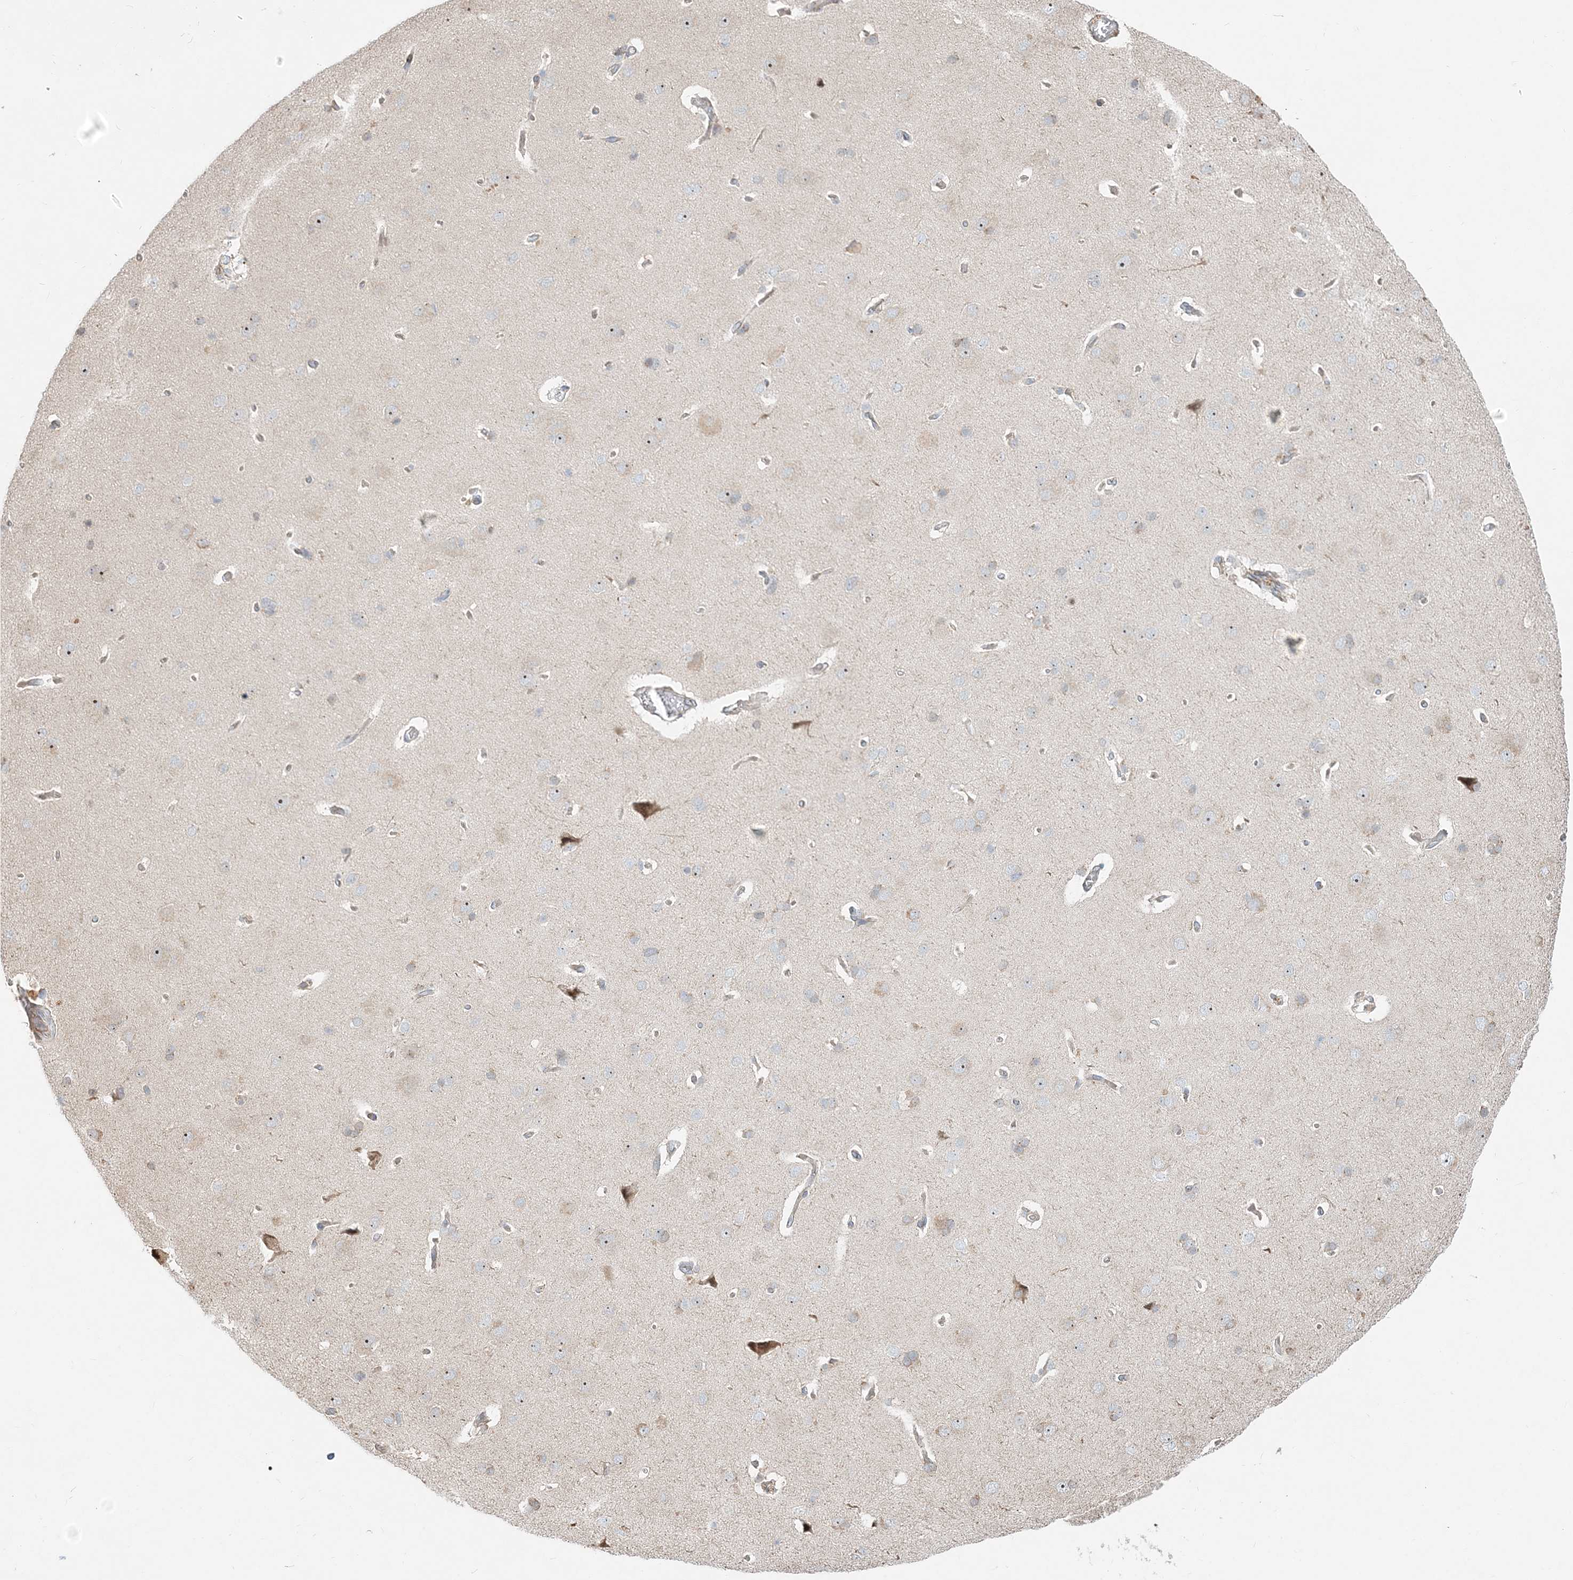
{"staining": {"intensity": "negative", "quantity": "none", "location": "none"}, "tissue": "cerebral cortex", "cell_type": "Endothelial cells", "image_type": "normal", "snomed": [{"axis": "morphology", "description": "Normal tissue, NOS"}, {"axis": "topography", "description": "Cerebral cortex"}], "caption": "The photomicrograph exhibits no staining of endothelial cells in benign cerebral cortex. (Brightfield microscopy of DAB (3,3'-diaminobenzidine) immunohistochemistry at high magnification).", "gene": "CXXC5", "patient": {"sex": "male", "age": 62}}